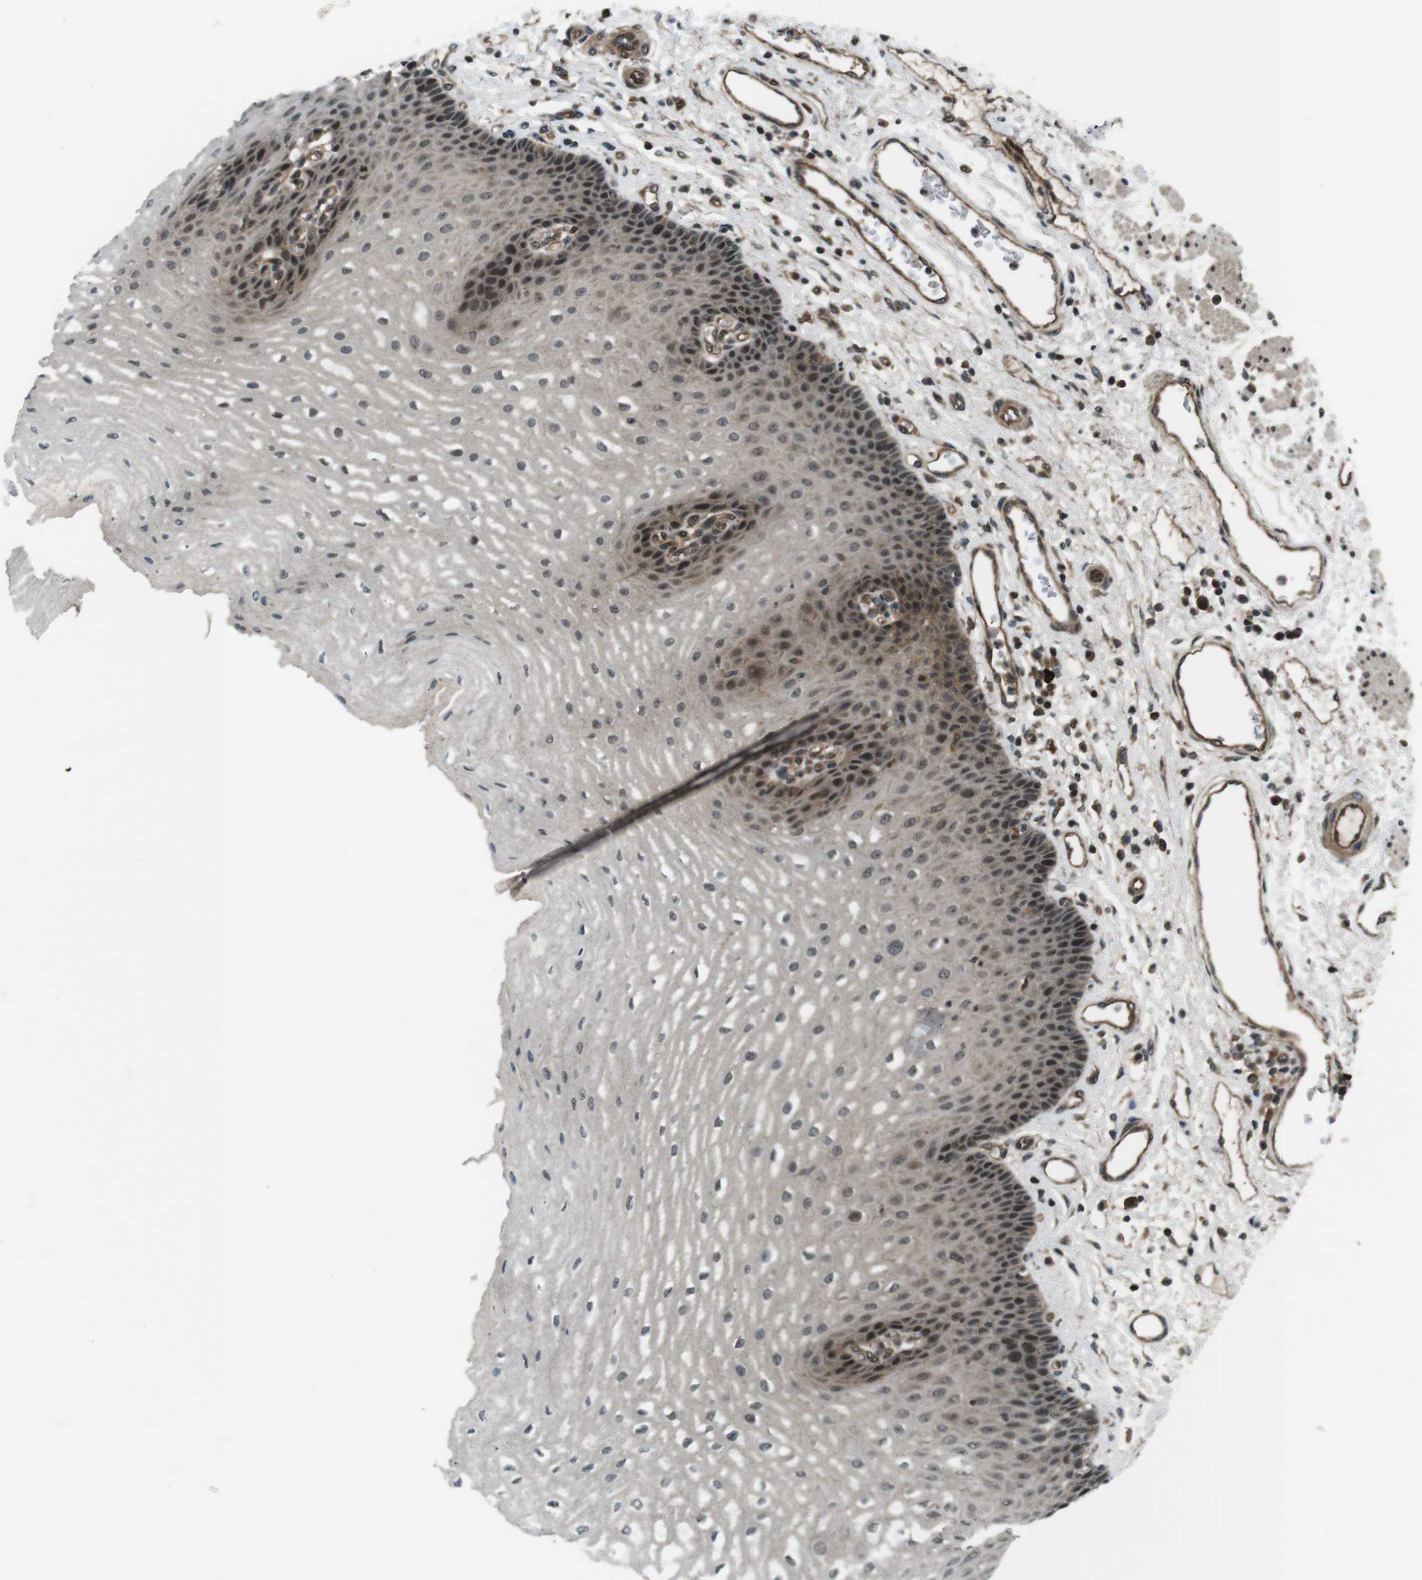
{"staining": {"intensity": "moderate", "quantity": "25%-75%", "location": "cytoplasmic/membranous,nuclear"}, "tissue": "esophagus", "cell_type": "Squamous epithelial cells", "image_type": "normal", "snomed": [{"axis": "morphology", "description": "Normal tissue, NOS"}, {"axis": "topography", "description": "Esophagus"}], "caption": "Protein positivity by IHC exhibits moderate cytoplasmic/membranous,nuclear staining in about 25%-75% of squamous epithelial cells in benign esophagus. The protein of interest is shown in brown color, while the nuclei are stained blue.", "gene": "TIAM2", "patient": {"sex": "male", "age": 54}}